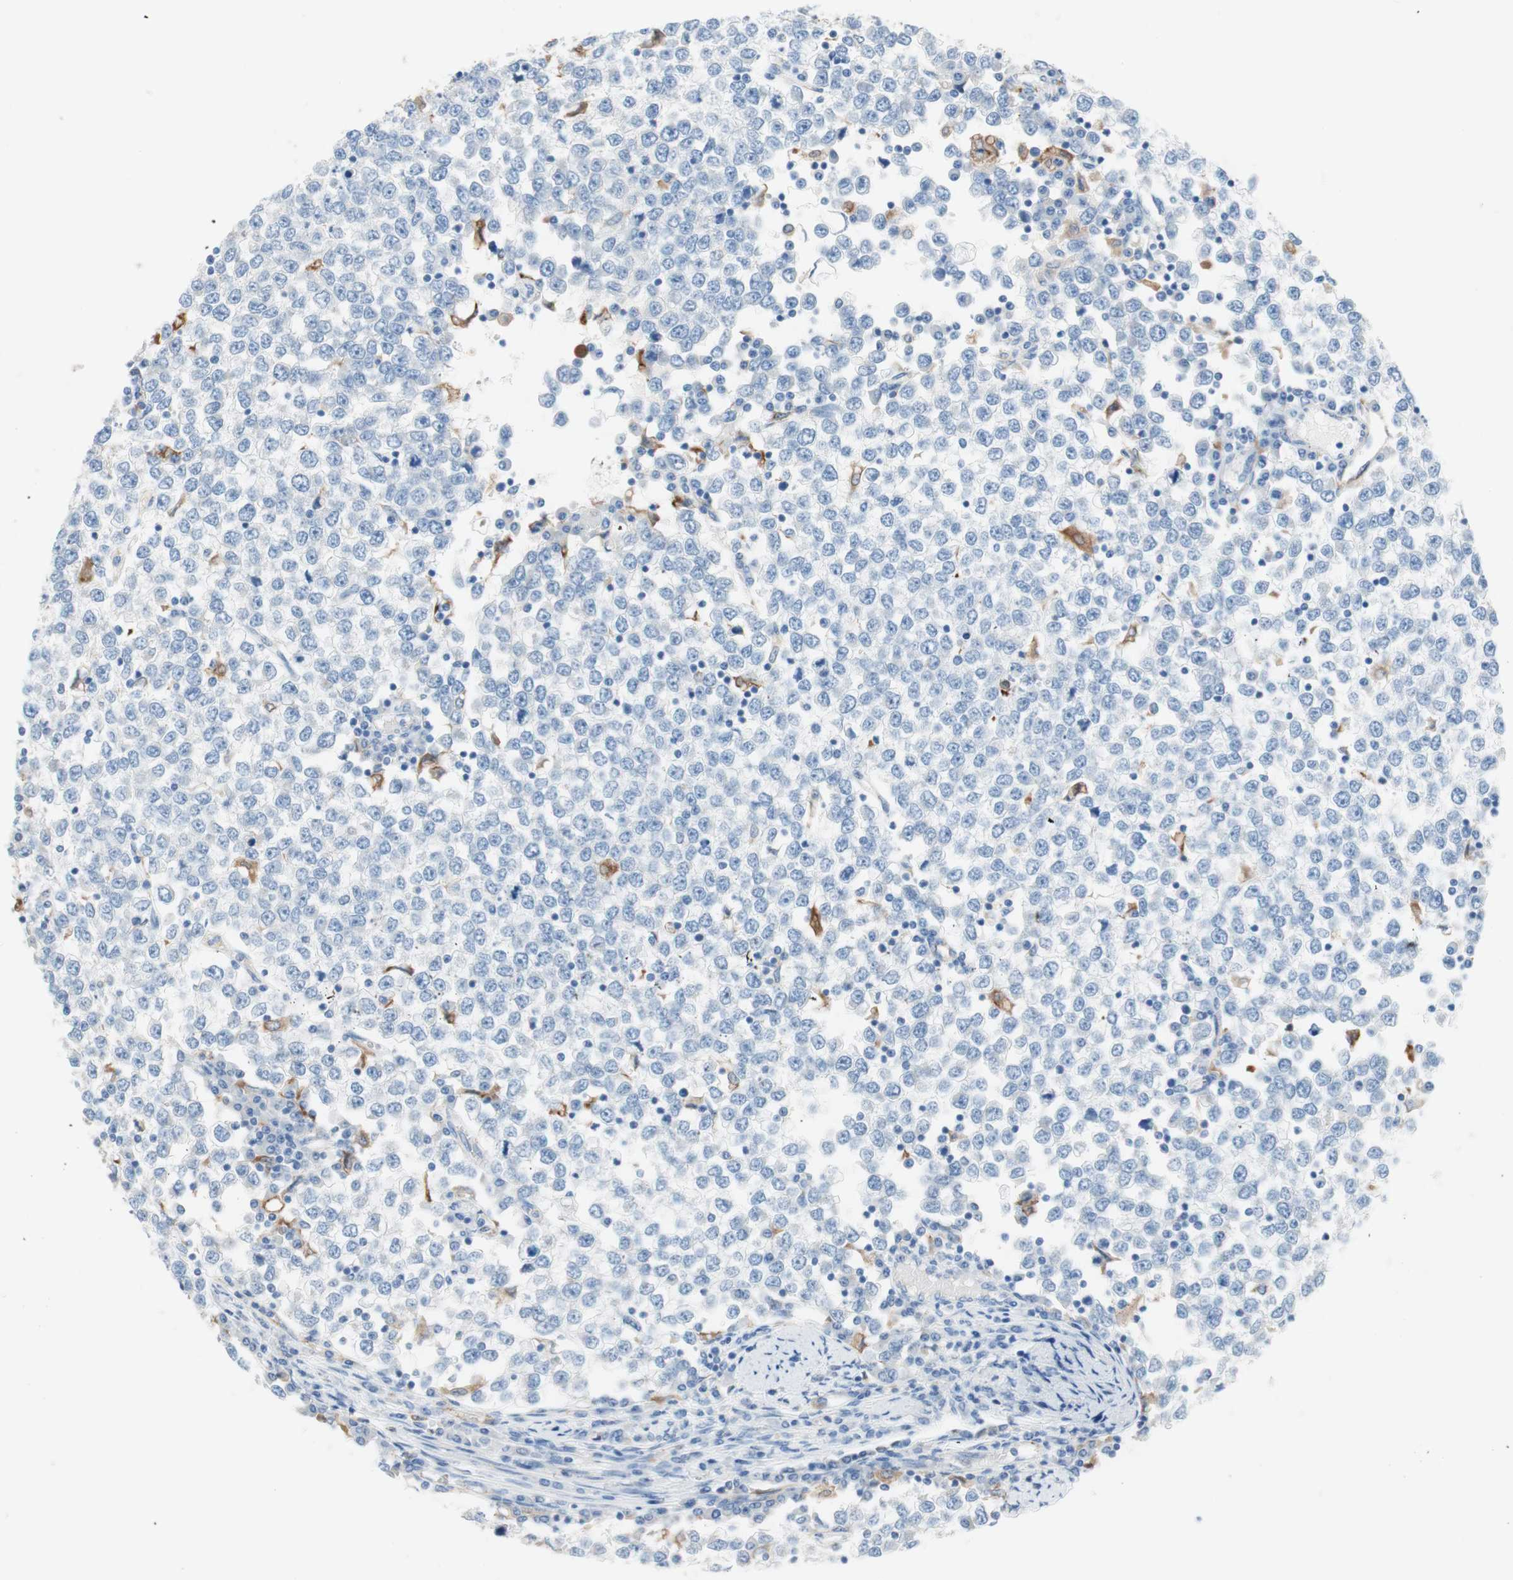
{"staining": {"intensity": "negative", "quantity": "none", "location": "none"}, "tissue": "testis cancer", "cell_type": "Tumor cells", "image_type": "cancer", "snomed": [{"axis": "morphology", "description": "Seminoma, NOS"}, {"axis": "topography", "description": "Testis"}], "caption": "Immunohistochemistry image of neoplastic tissue: testis cancer stained with DAB displays no significant protein staining in tumor cells.", "gene": "GLUL", "patient": {"sex": "male", "age": 65}}